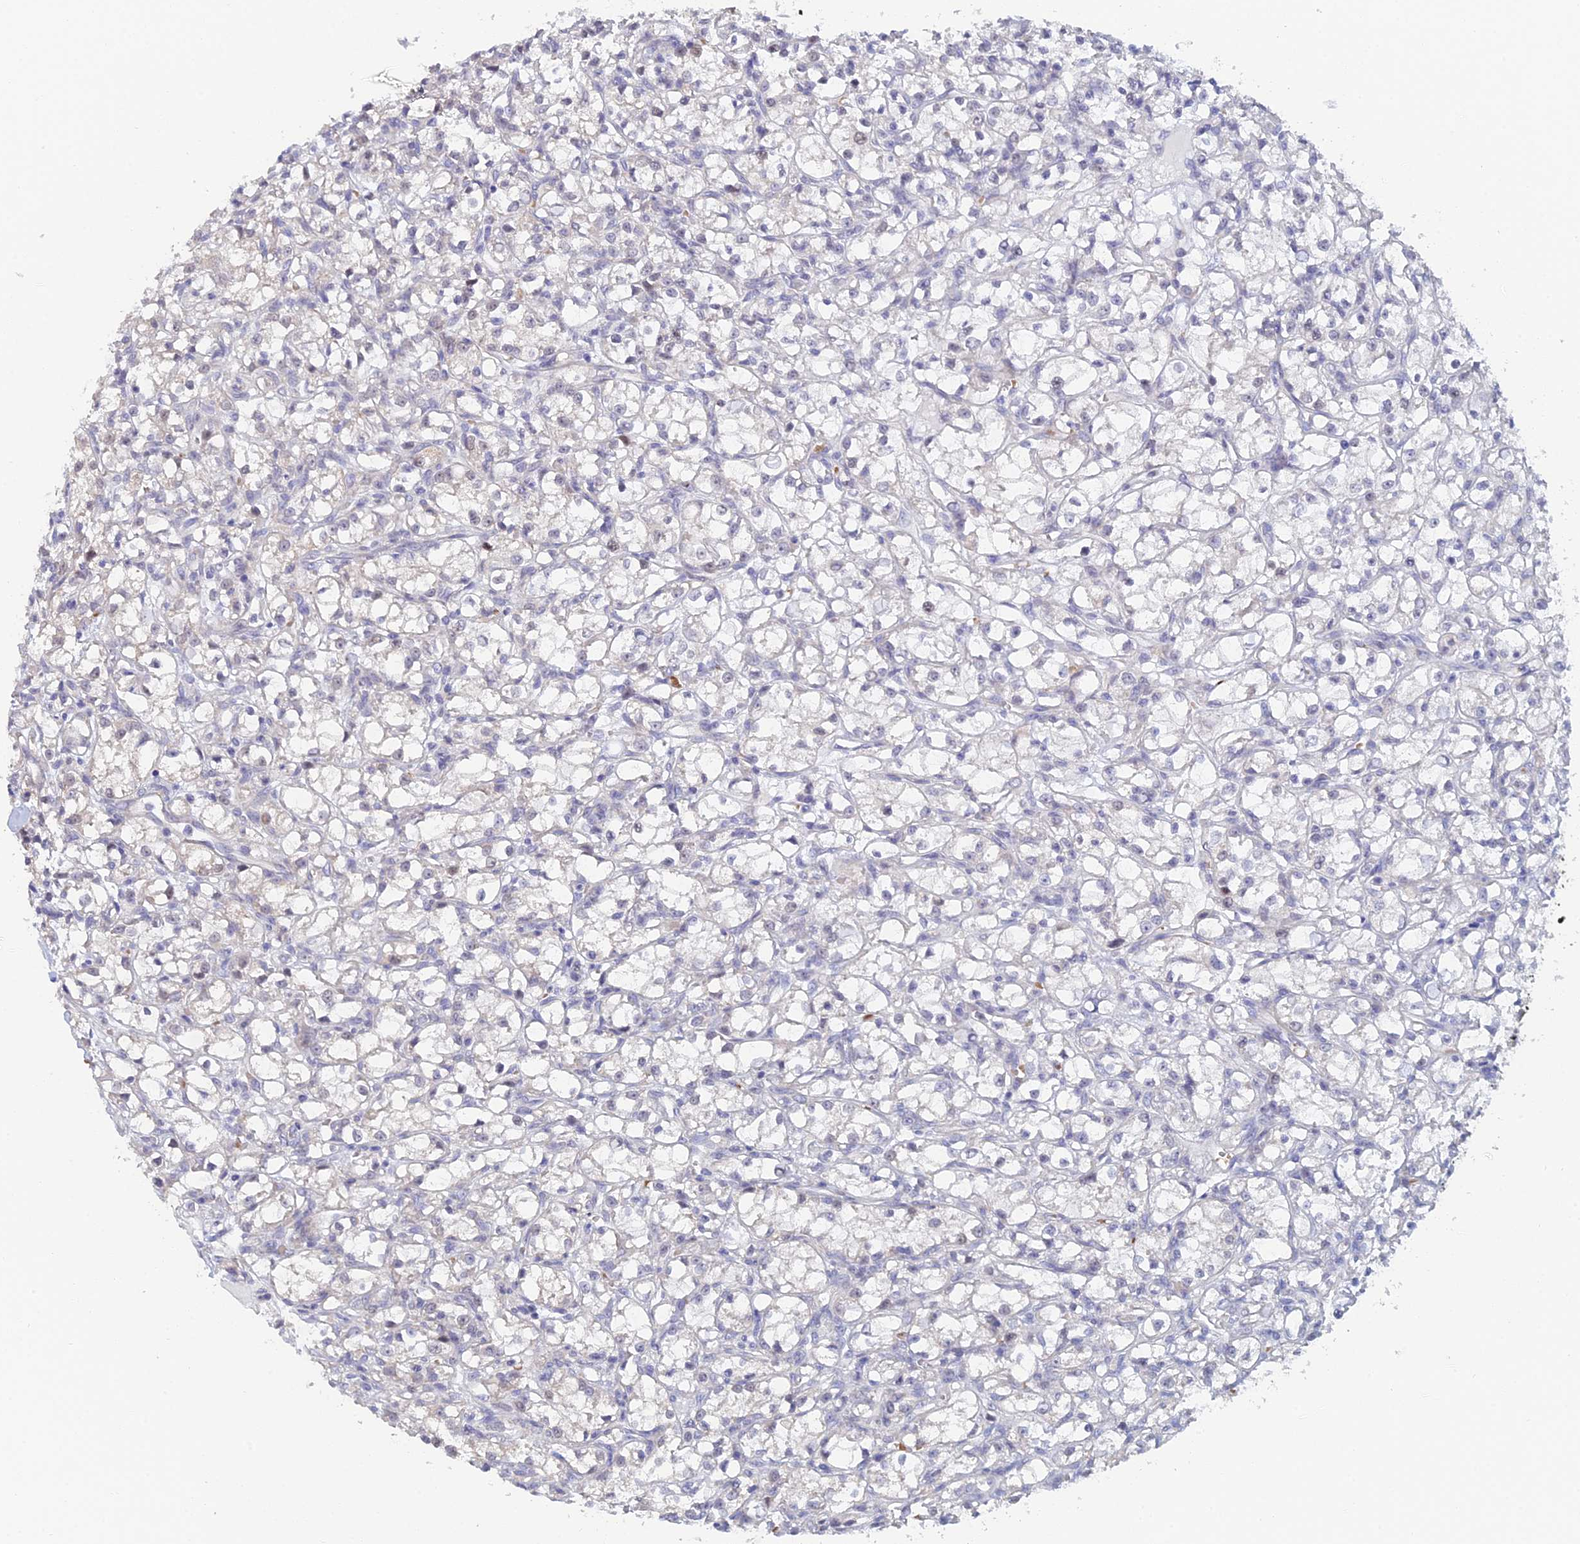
{"staining": {"intensity": "negative", "quantity": "none", "location": "none"}, "tissue": "renal cancer", "cell_type": "Tumor cells", "image_type": "cancer", "snomed": [{"axis": "morphology", "description": "Adenocarcinoma, NOS"}, {"axis": "topography", "description": "Kidney"}], "caption": "Immunohistochemistry (IHC) image of neoplastic tissue: human renal cancer (adenocarcinoma) stained with DAB demonstrates no significant protein staining in tumor cells.", "gene": "GIPC1", "patient": {"sex": "female", "age": 59}}